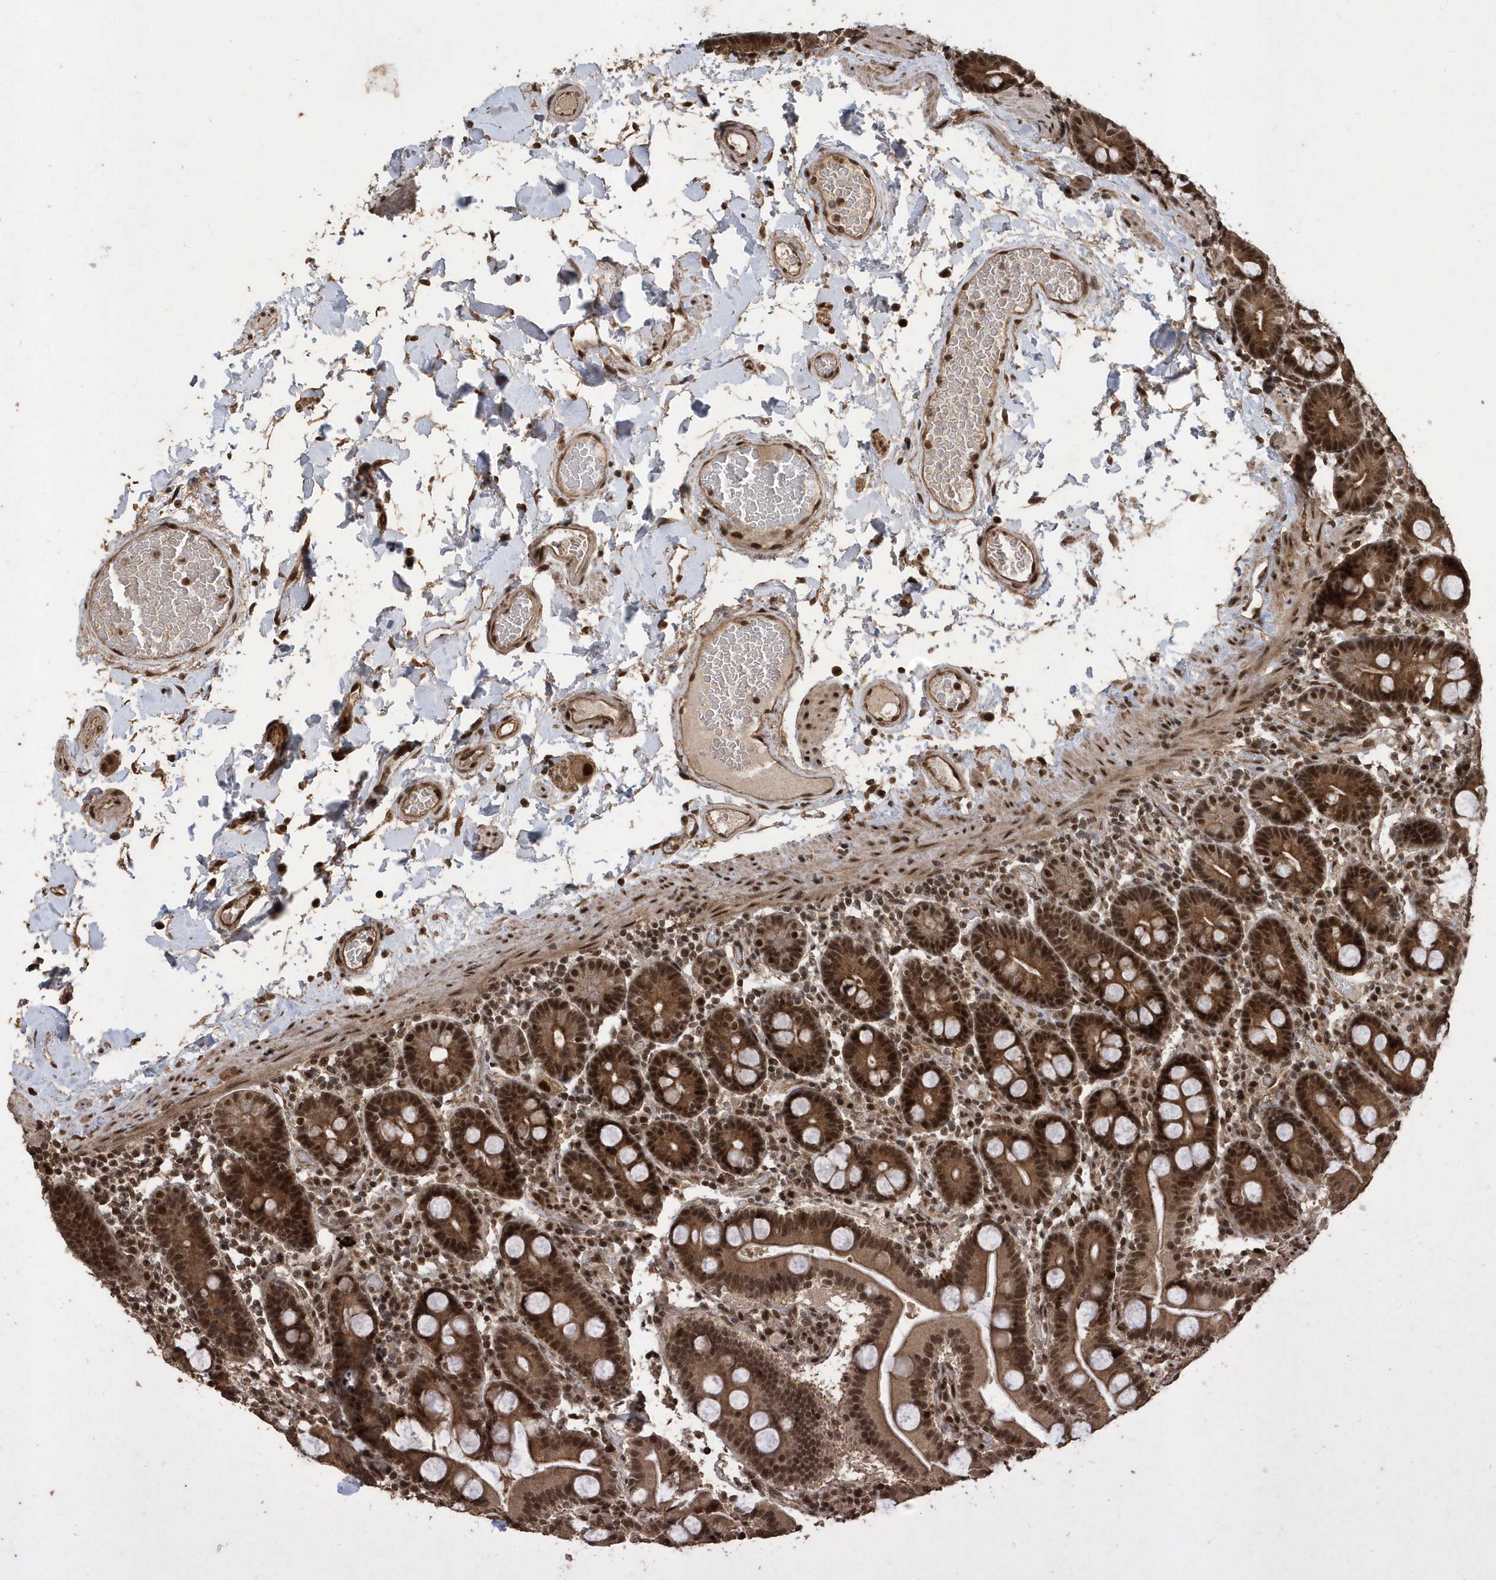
{"staining": {"intensity": "strong", "quantity": ">75%", "location": "cytoplasmic/membranous,nuclear"}, "tissue": "duodenum", "cell_type": "Glandular cells", "image_type": "normal", "snomed": [{"axis": "morphology", "description": "Normal tissue, NOS"}, {"axis": "topography", "description": "Duodenum"}], "caption": "Glandular cells reveal strong cytoplasmic/membranous,nuclear positivity in approximately >75% of cells in unremarkable duodenum. (DAB = brown stain, brightfield microscopy at high magnification).", "gene": "INTS12", "patient": {"sex": "male", "age": 55}}